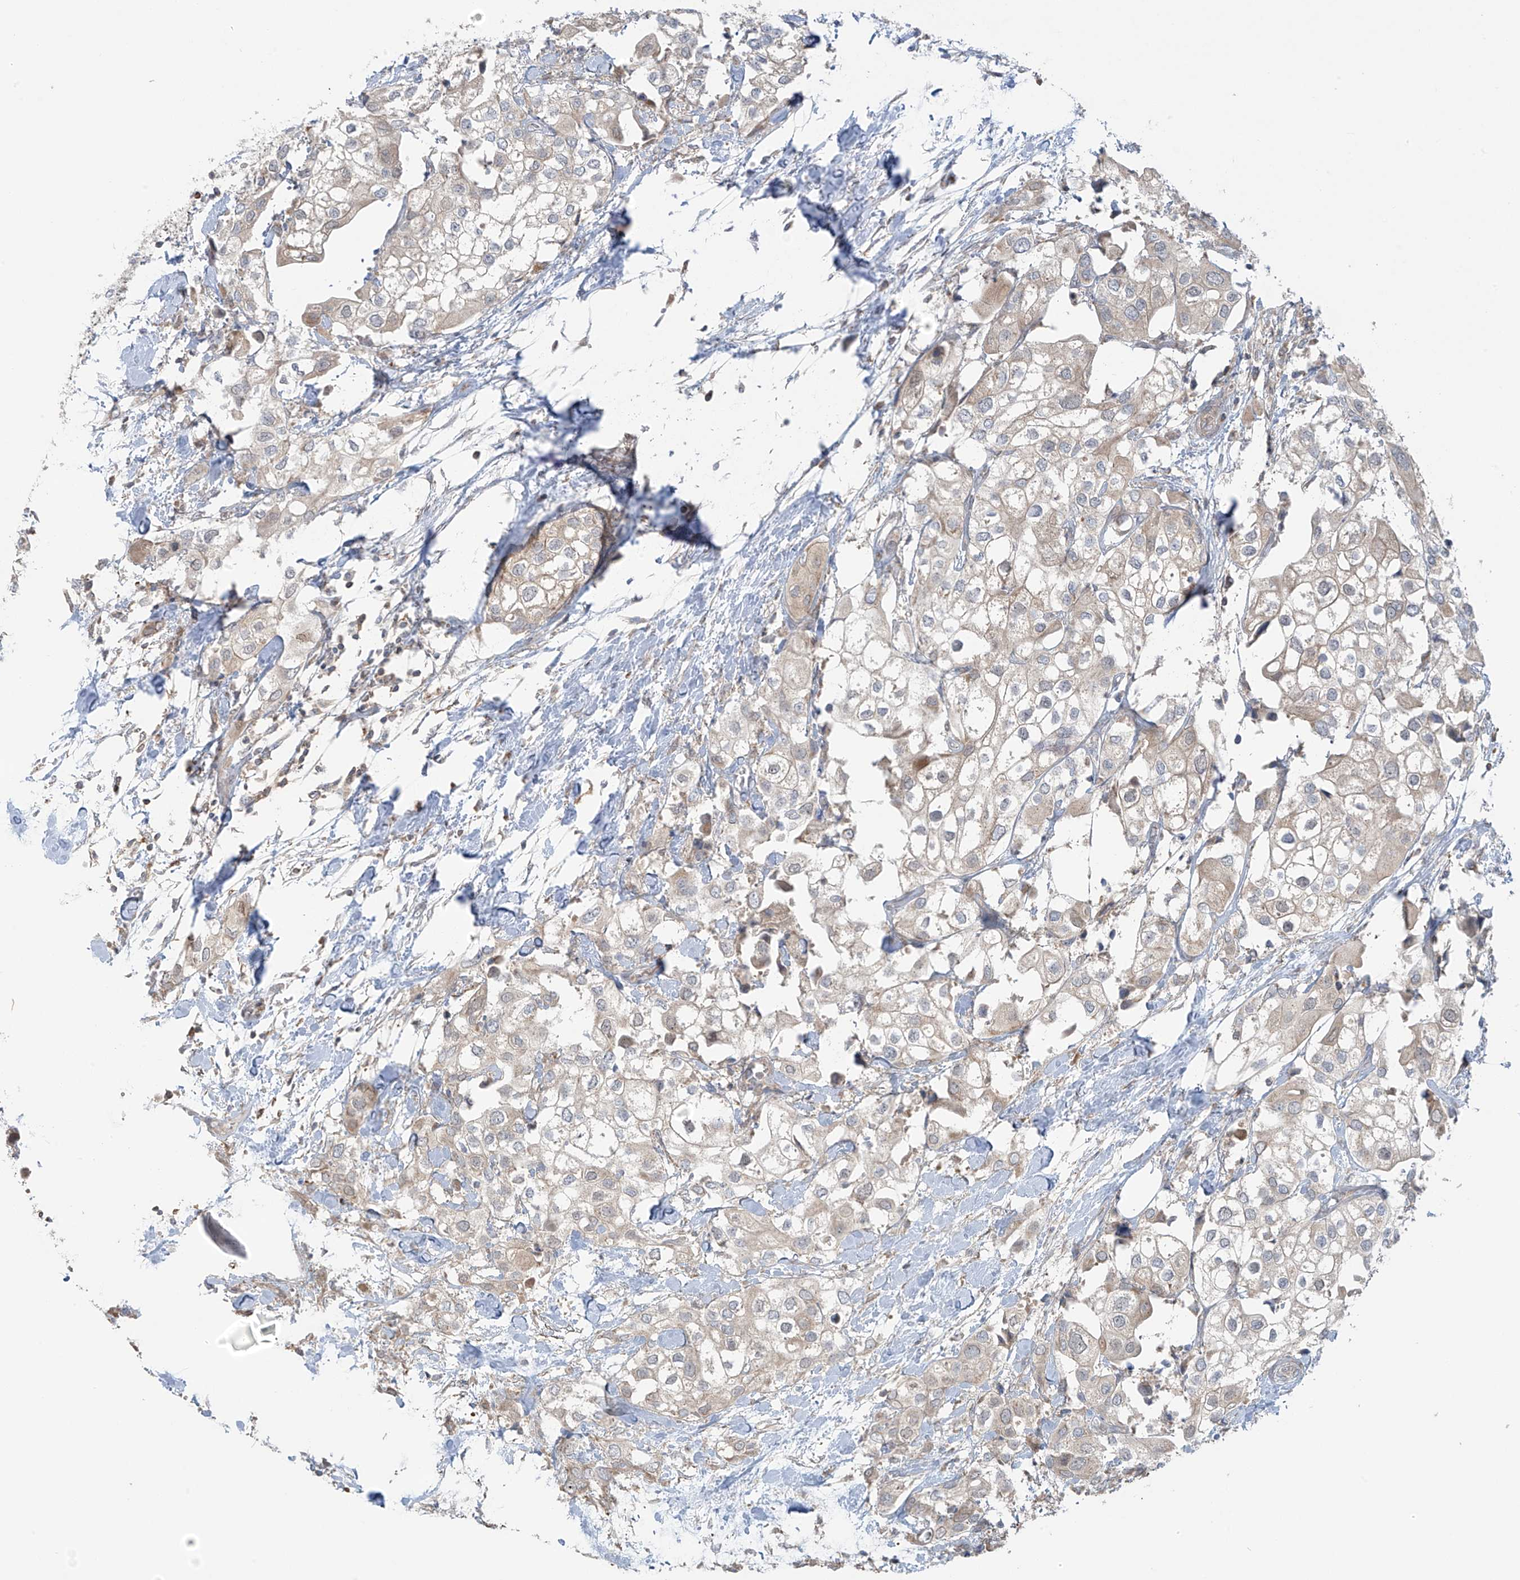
{"staining": {"intensity": "negative", "quantity": "none", "location": "none"}, "tissue": "urothelial cancer", "cell_type": "Tumor cells", "image_type": "cancer", "snomed": [{"axis": "morphology", "description": "Urothelial carcinoma, High grade"}, {"axis": "topography", "description": "Urinary bladder"}], "caption": "Immunohistochemical staining of human urothelial cancer shows no significant expression in tumor cells.", "gene": "HDDC2", "patient": {"sex": "male", "age": 64}}